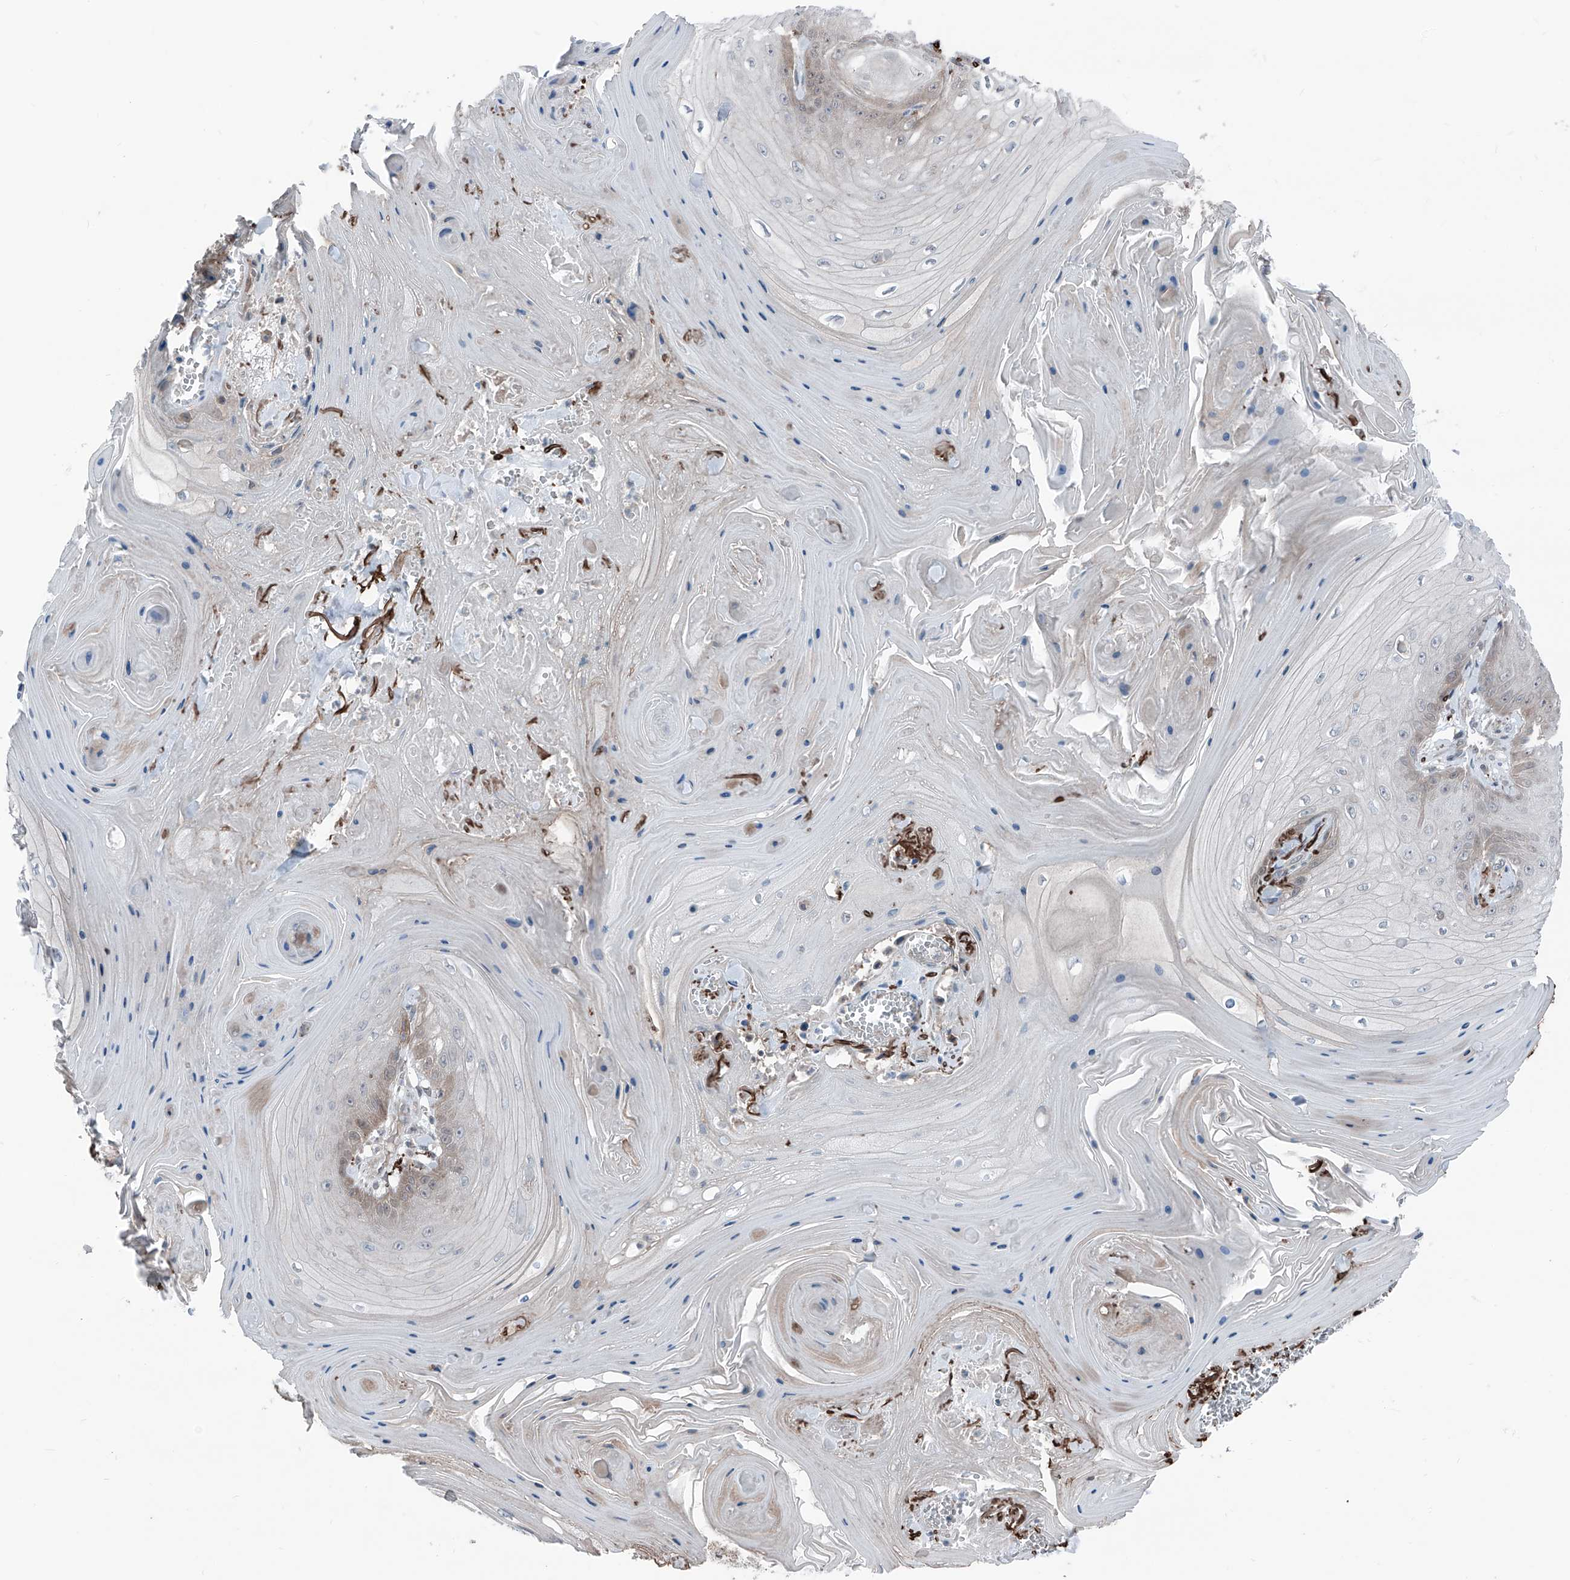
{"staining": {"intensity": "weak", "quantity": "<25%", "location": "cytoplasmic/membranous"}, "tissue": "skin cancer", "cell_type": "Tumor cells", "image_type": "cancer", "snomed": [{"axis": "morphology", "description": "Squamous cell carcinoma, NOS"}, {"axis": "topography", "description": "Skin"}], "caption": "Immunohistochemistry (IHC) photomicrograph of neoplastic tissue: skin cancer stained with DAB shows no significant protein positivity in tumor cells.", "gene": "HSPB11", "patient": {"sex": "male", "age": 74}}